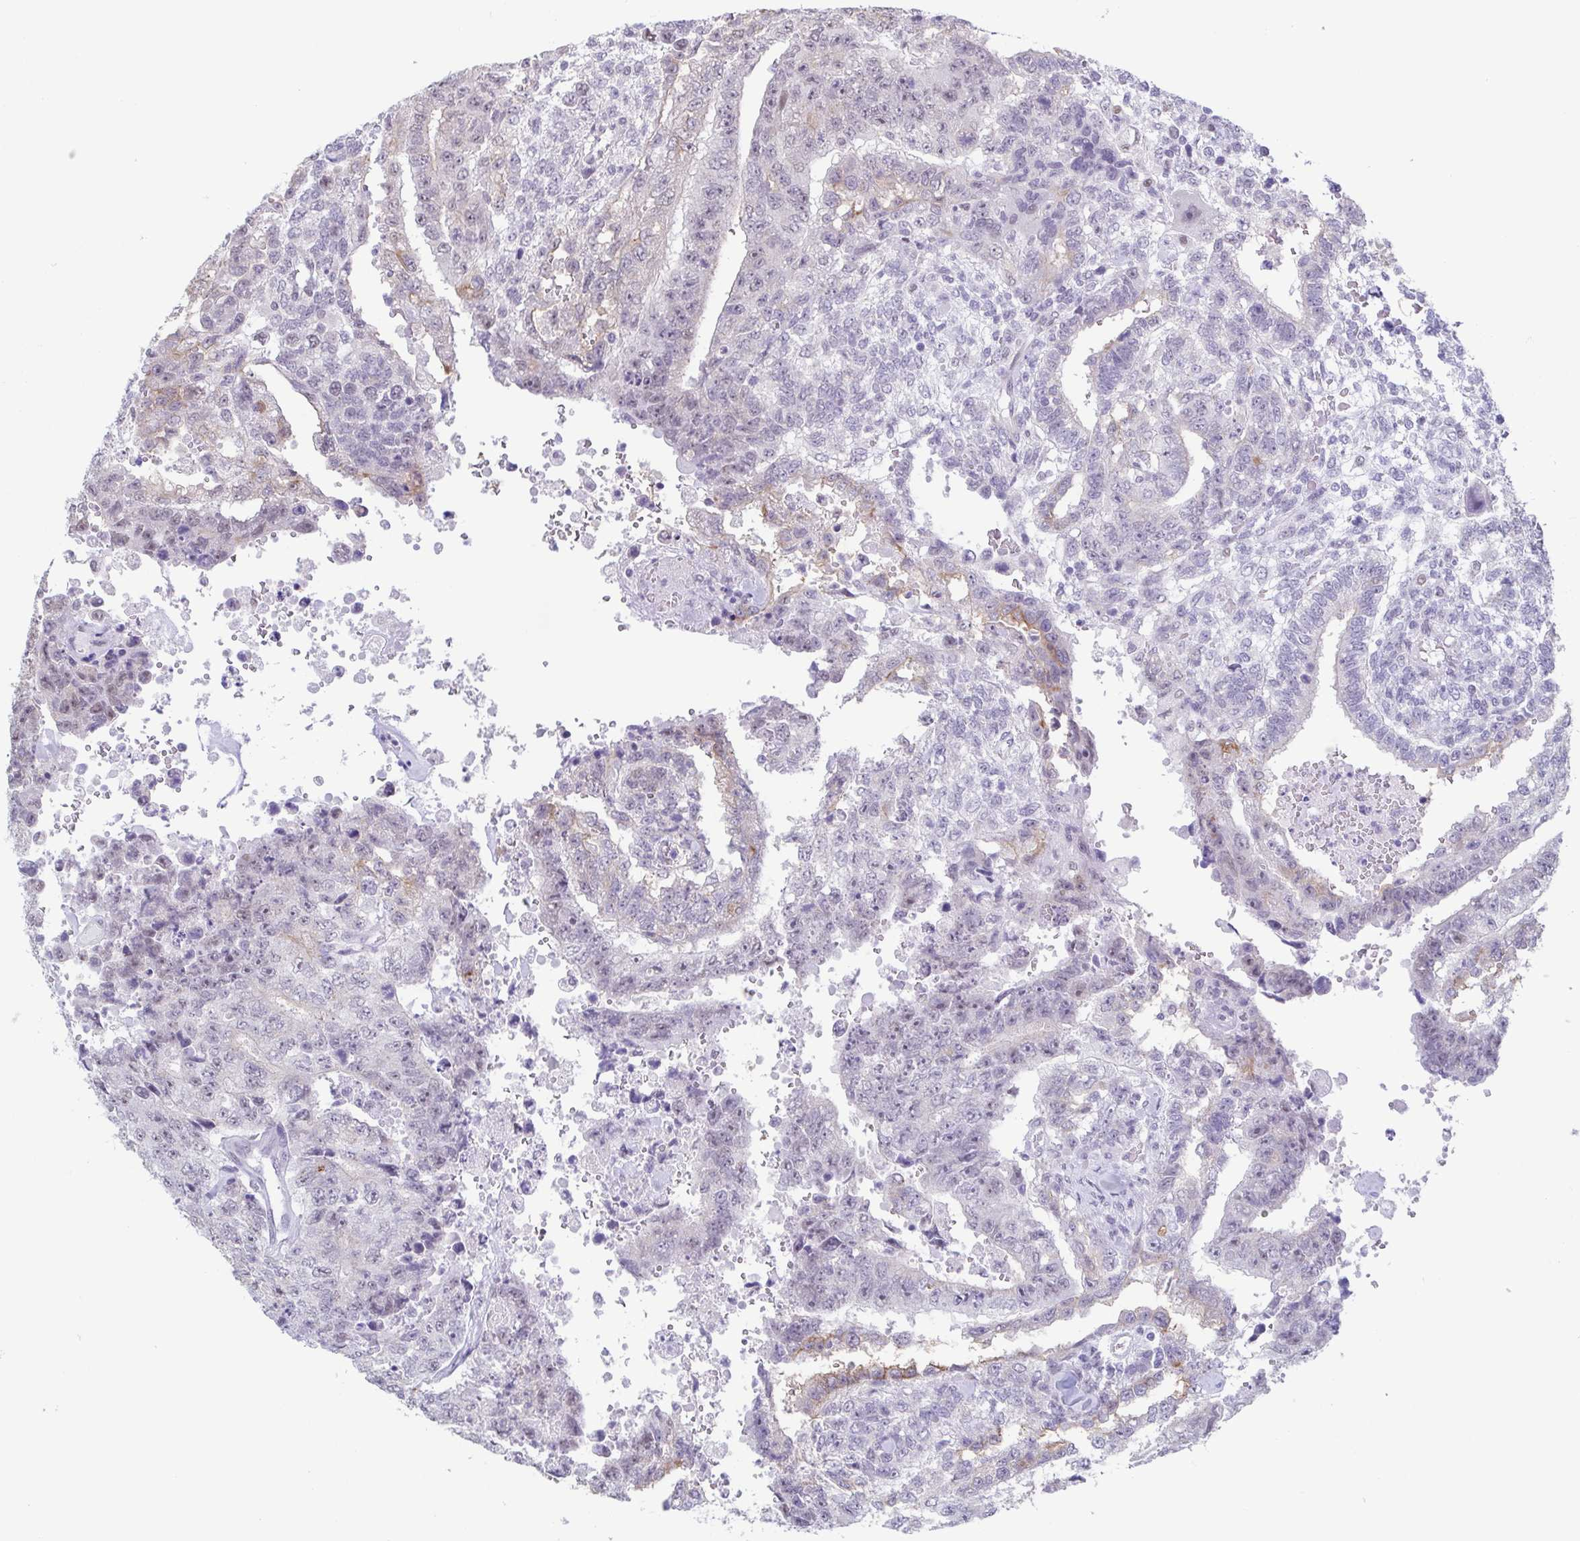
{"staining": {"intensity": "negative", "quantity": "none", "location": "none"}, "tissue": "testis cancer", "cell_type": "Tumor cells", "image_type": "cancer", "snomed": [{"axis": "morphology", "description": "Carcinoma, Embryonal, NOS"}, {"axis": "topography", "description": "Testis"}], "caption": "High power microscopy photomicrograph of an immunohistochemistry micrograph of testis cancer, revealing no significant staining in tumor cells. The staining is performed using DAB brown chromogen with nuclei counter-stained in using hematoxylin.", "gene": "TMEM92", "patient": {"sex": "male", "age": 24}}